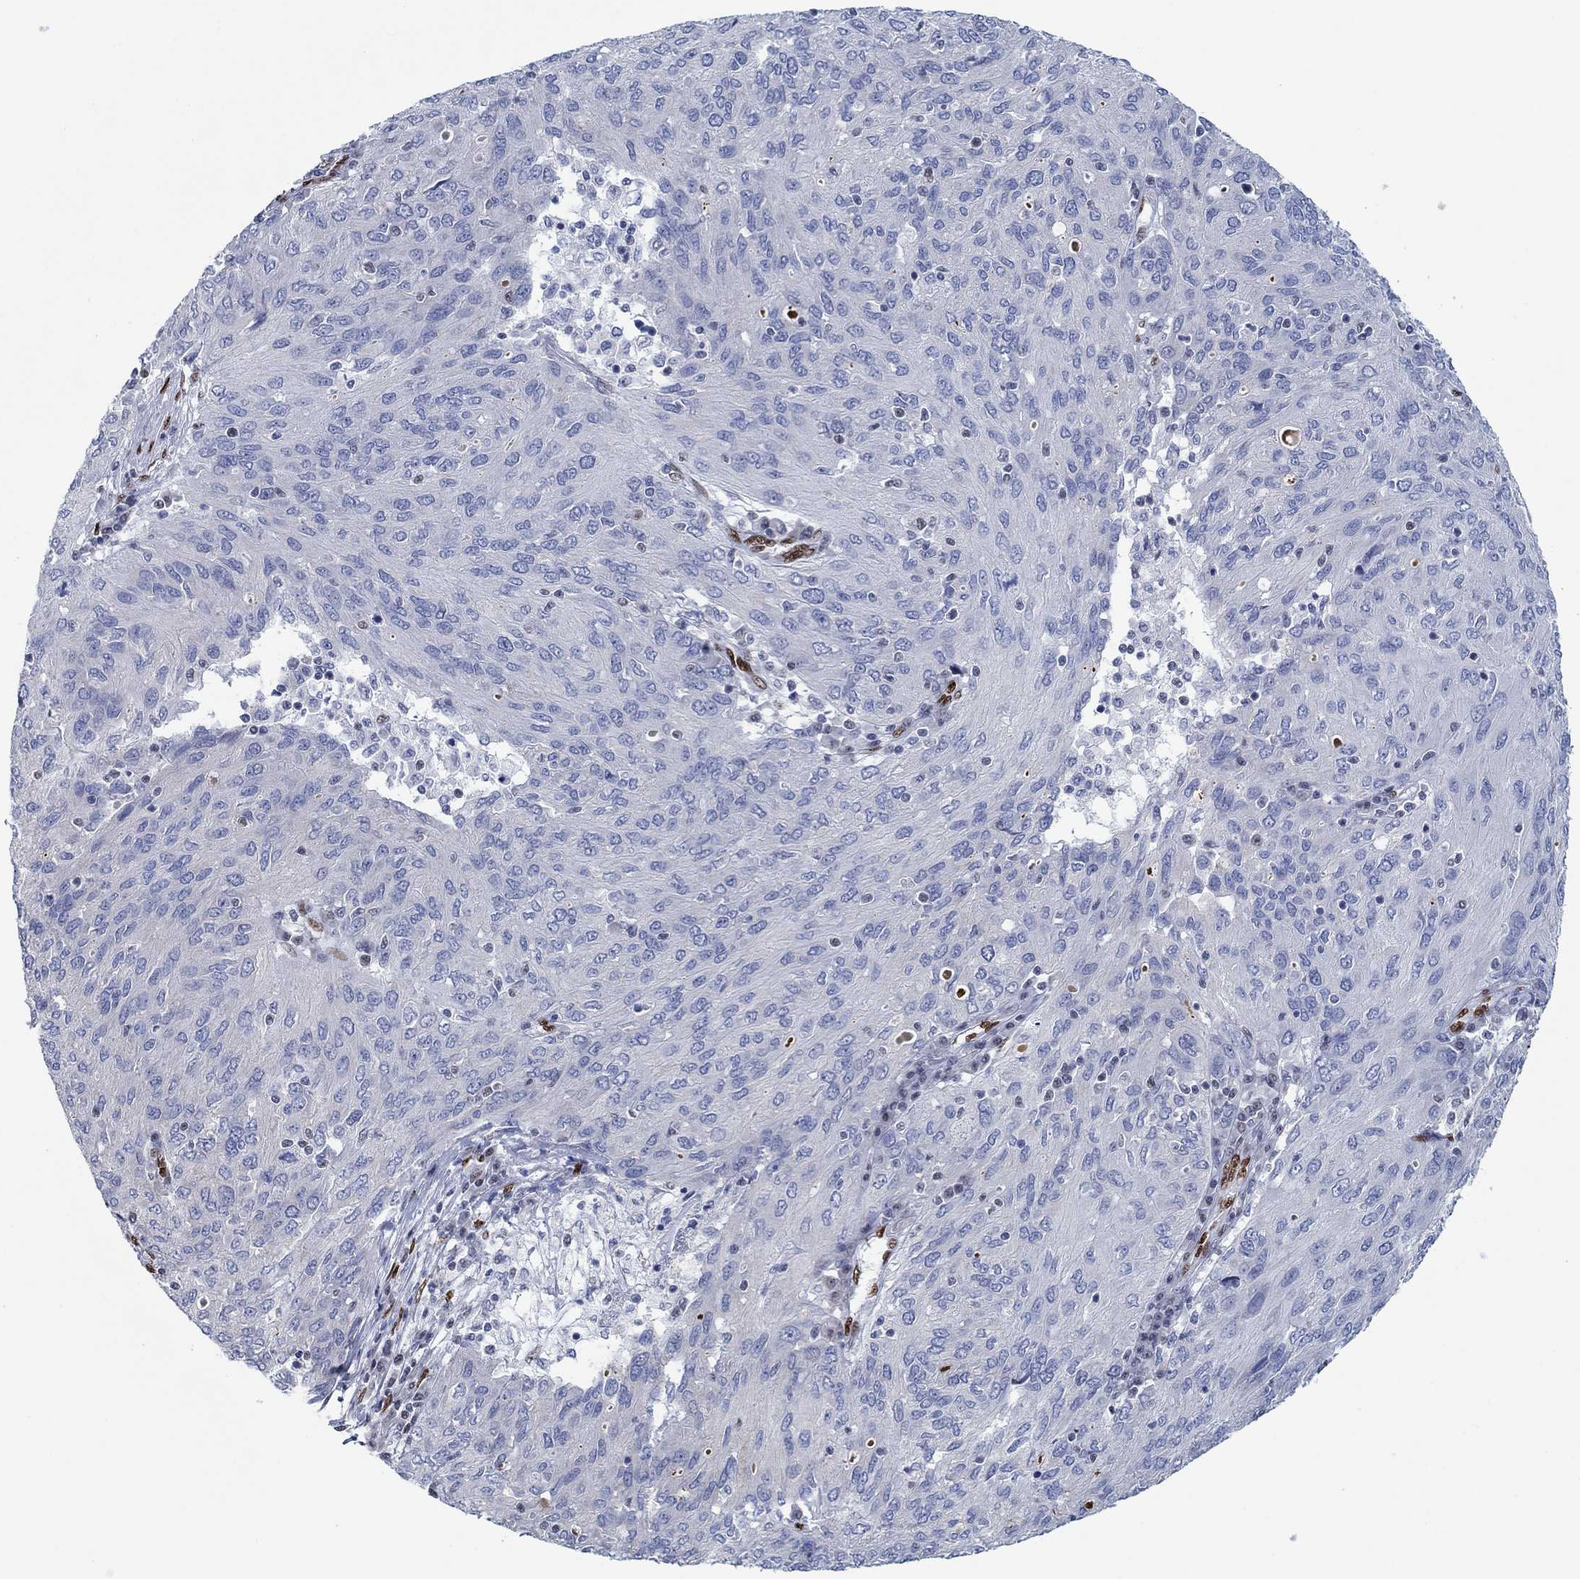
{"staining": {"intensity": "negative", "quantity": "none", "location": "none"}, "tissue": "ovarian cancer", "cell_type": "Tumor cells", "image_type": "cancer", "snomed": [{"axis": "morphology", "description": "Carcinoma, endometroid"}, {"axis": "topography", "description": "Ovary"}], "caption": "DAB immunohistochemical staining of endometroid carcinoma (ovarian) demonstrates no significant expression in tumor cells. (Stains: DAB (3,3'-diaminobenzidine) immunohistochemistry with hematoxylin counter stain, Microscopy: brightfield microscopy at high magnification).", "gene": "ZEB1", "patient": {"sex": "female", "age": 50}}